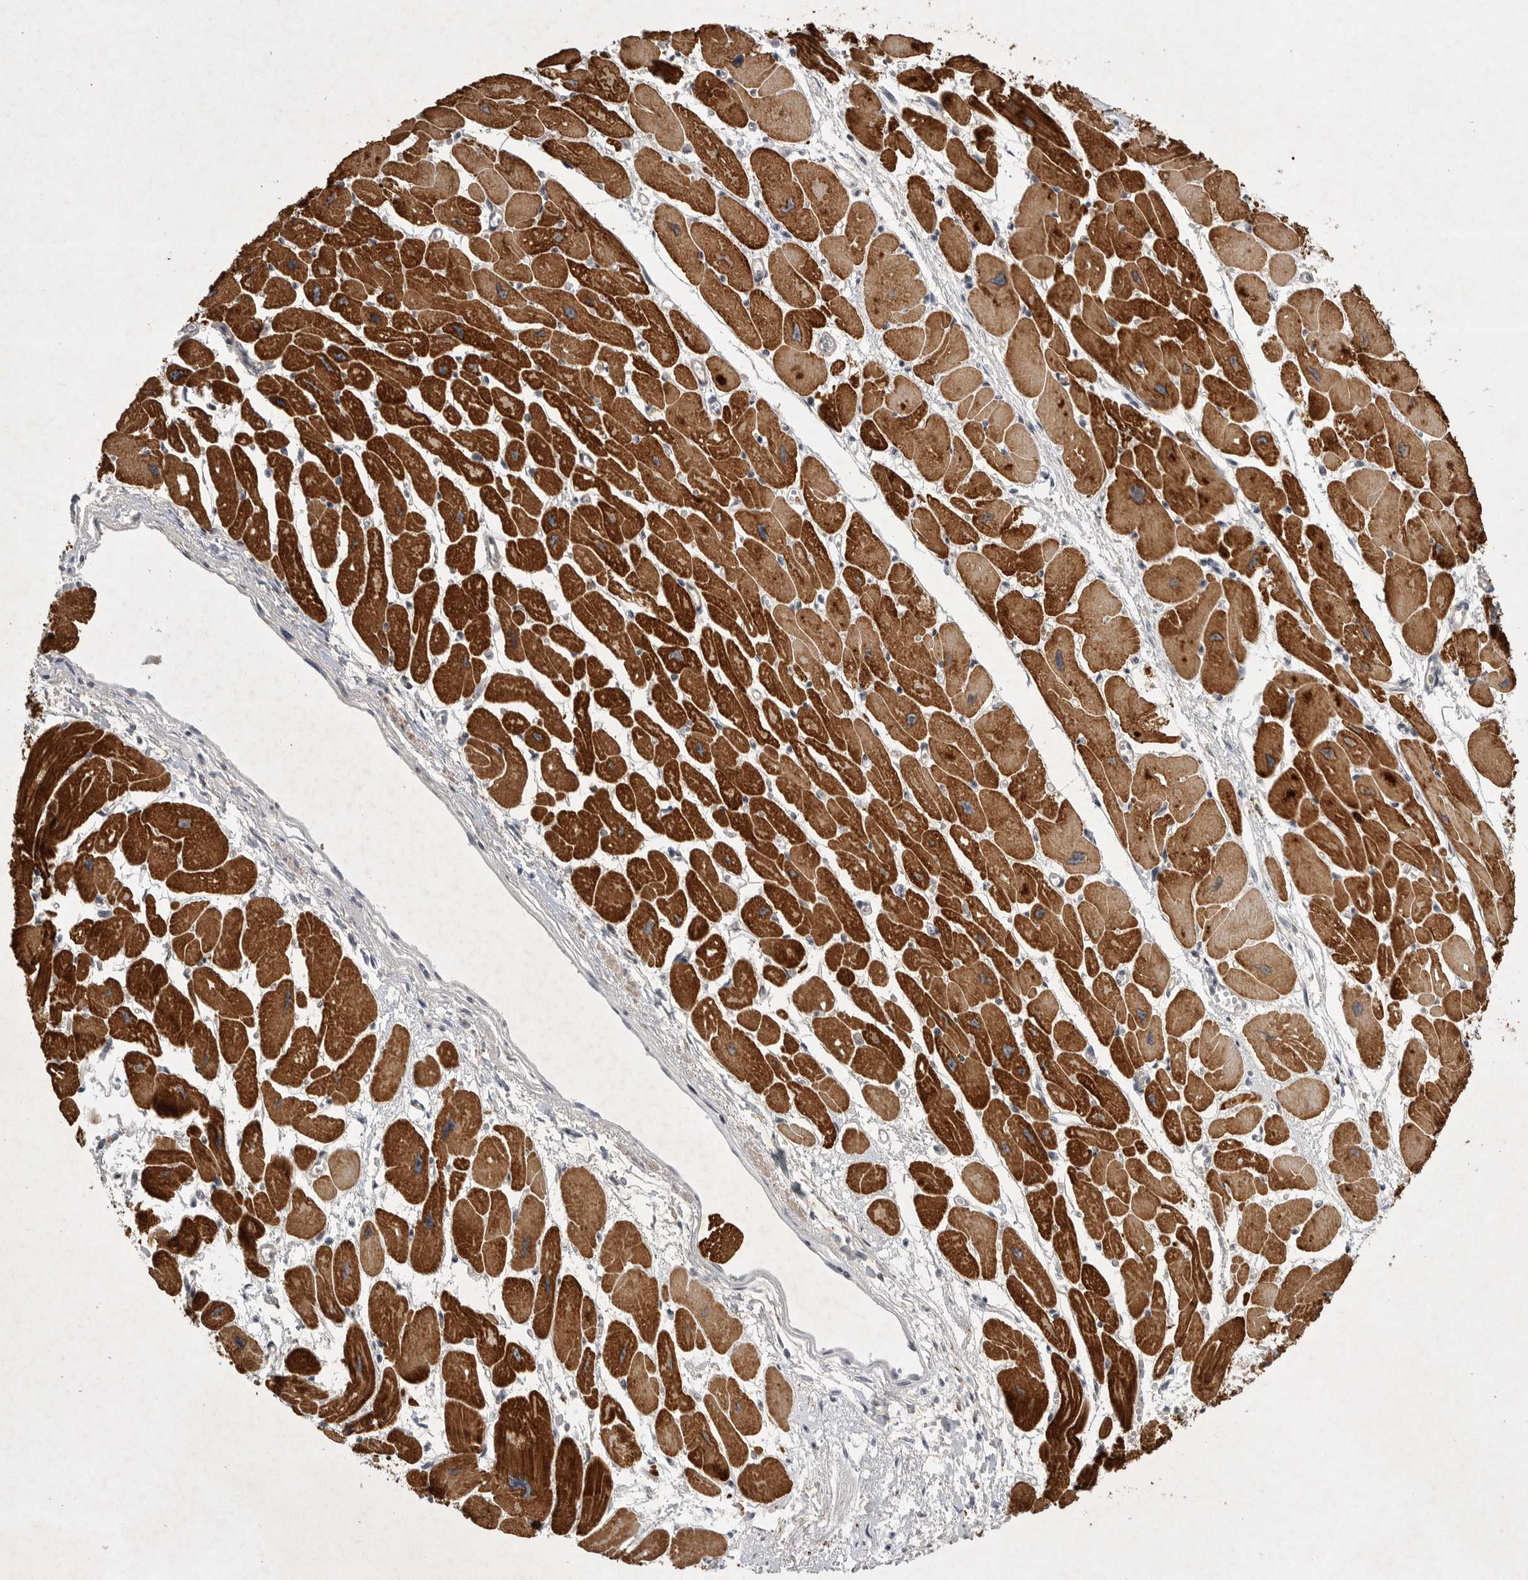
{"staining": {"intensity": "strong", "quantity": ">75%", "location": "cytoplasmic/membranous"}, "tissue": "heart muscle", "cell_type": "Cardiomyocytes", "image_type": "normal", "snomed": [{"axis": "morphology", "description": "Normal tissue, NOS"}, {"axis": "topography", "description": "Heart"}], "caption": "High-power microscopy captured an immunohistochemistry (IHC) histopathology image of unremarkable heart muscle, revealing strong cytoplasmic/membranous expression in about >75% of cardiomyocytes.", "gene": "UBE3D", "patient": {"sex": "female", "age": 54}}